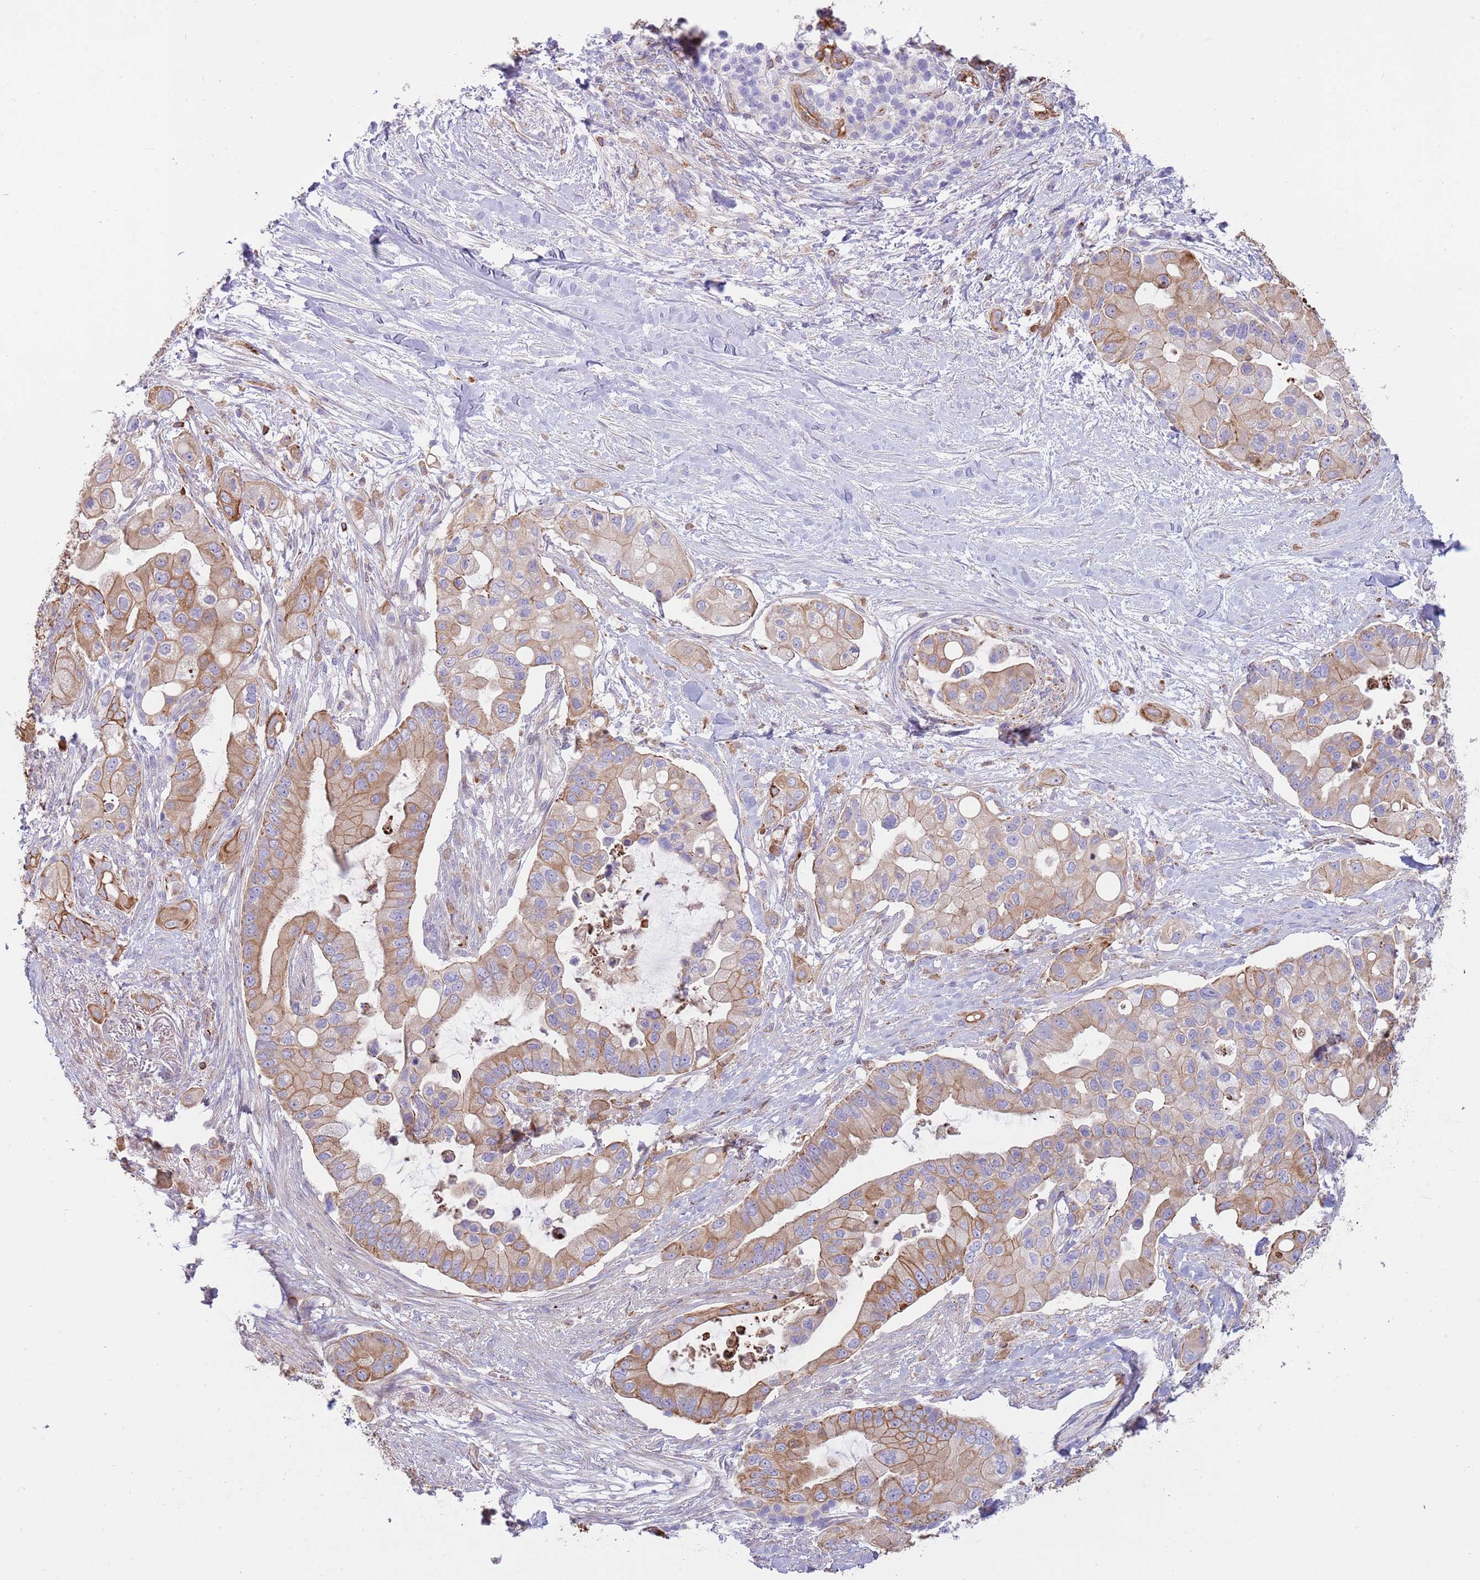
{"staining": {"intensity": "moderate", "quantity": ">75%", "location": "cytoplasmic/membranous"}, "tissue": "pancreatic cancer", "cell_type": "Tumor cells", "image_type": "cancer", "snomed": [{"axis": "morphology", "description": "Adenocarcinoma, NOS"}, {"axis": "topography", "description": "Pancreas"}], "caption": "The photomicrograph exhibits immunohistochemical staining of pancreatic adenocarcinoma. There is moderate cytoplasmic/membranous staining is appreciated in about >75% of tumor cells. (IHC, brightfield microscopy, high magnification).", "gene": "MOGAT1", "patient": {"sex": "male", "age": 57}}